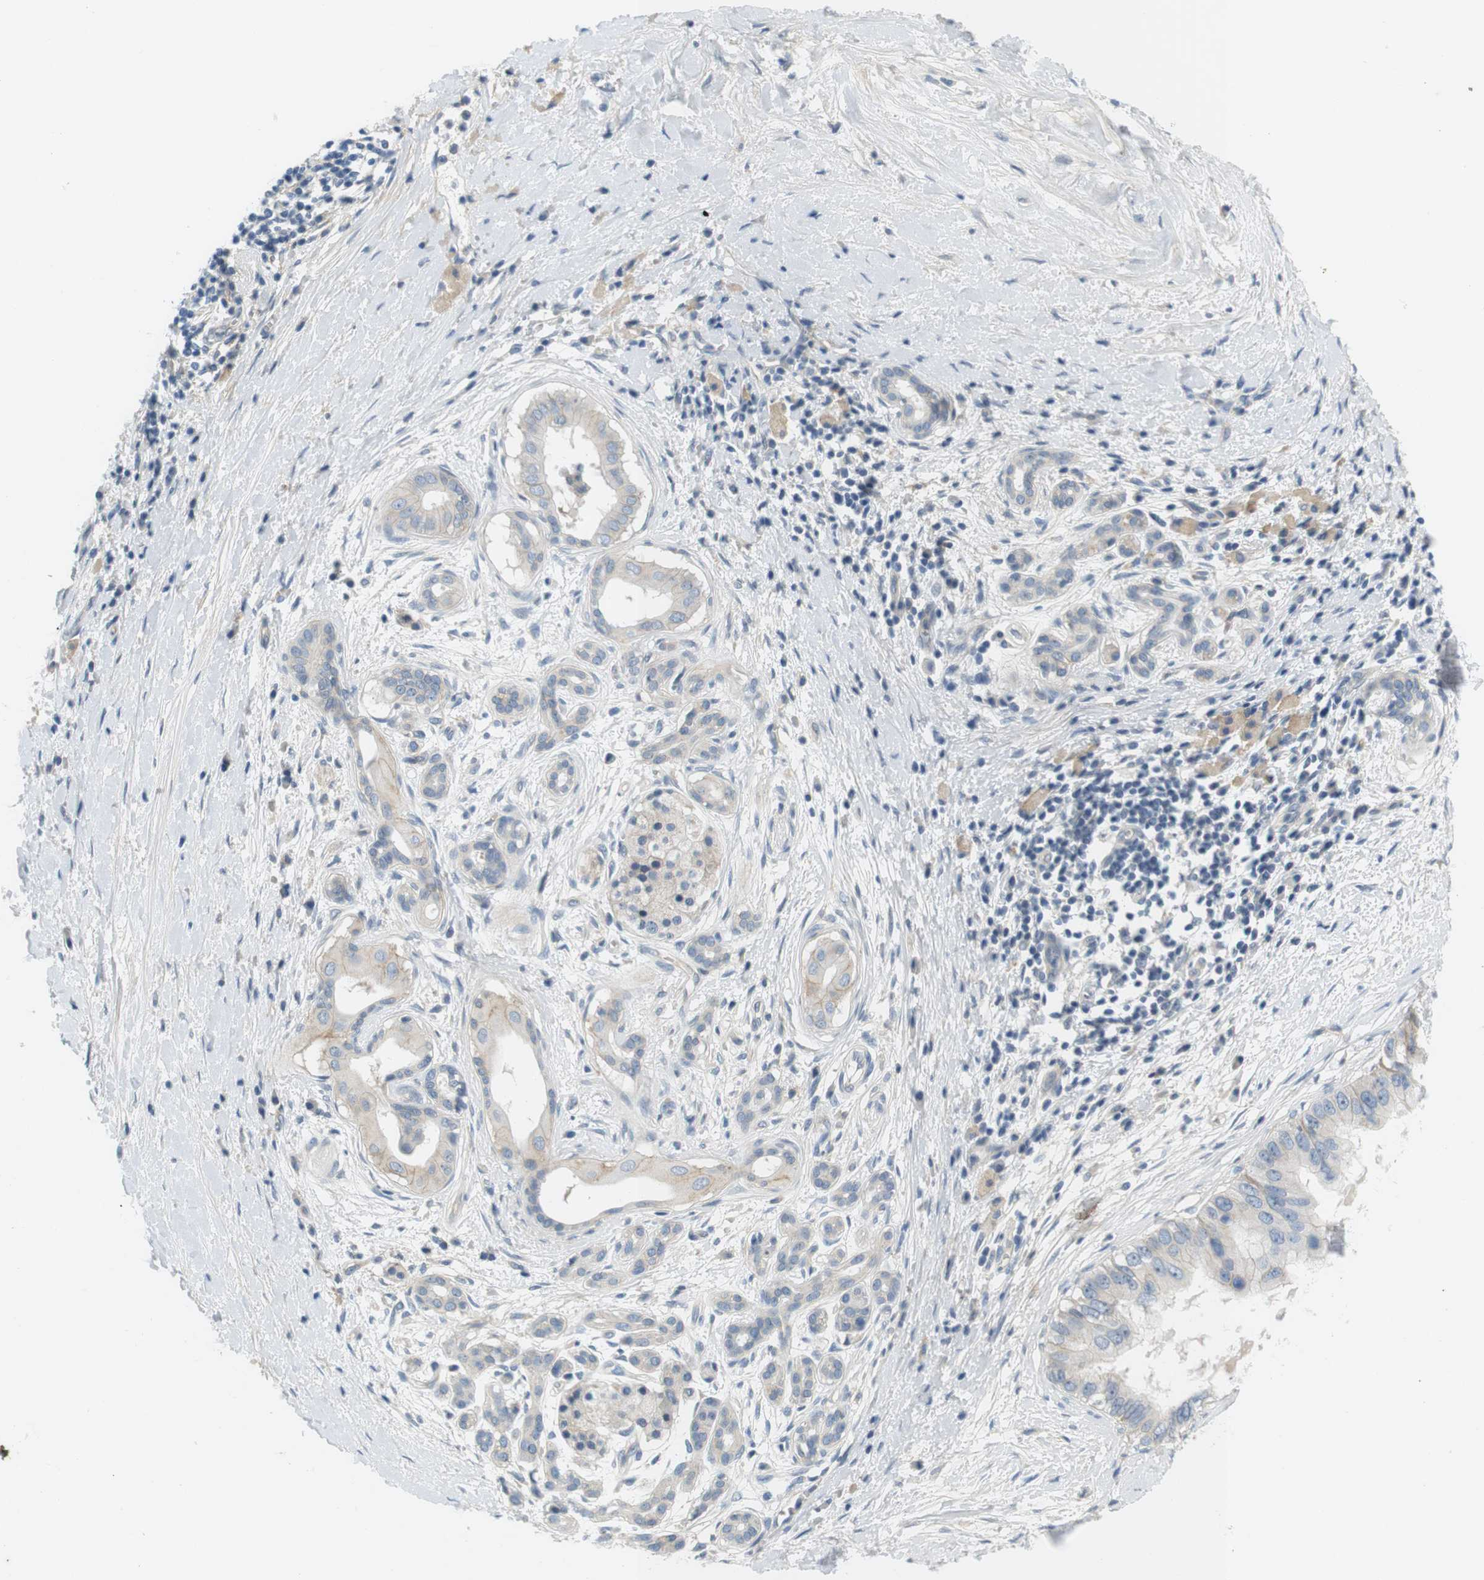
{"staining": {"intensity": "negative", "quantity": "none", "location": "none"}, "tissue": "pancreatic cancer", "cell_type": "Tumor cells", "image_type": "cancer", "snomed": [{"axis": "morphology", "description": "Adenocarcinoma, NOS"}, {"axis": "topography", "description": "Pancreas"}], "caption": "An IHC histopathology image of pancreatic cancer (adenocarcinoma) is shown. There is no staining in tumor cells of pancreatic cancer (adenocarcinoma). (DAB (3,3'-diaminobenzidine) immunohistochemistry (IHC) with hematoxylin counter stain).", "gene": "SLC30A1", "patient": {"sex": "male", "age": 55}}